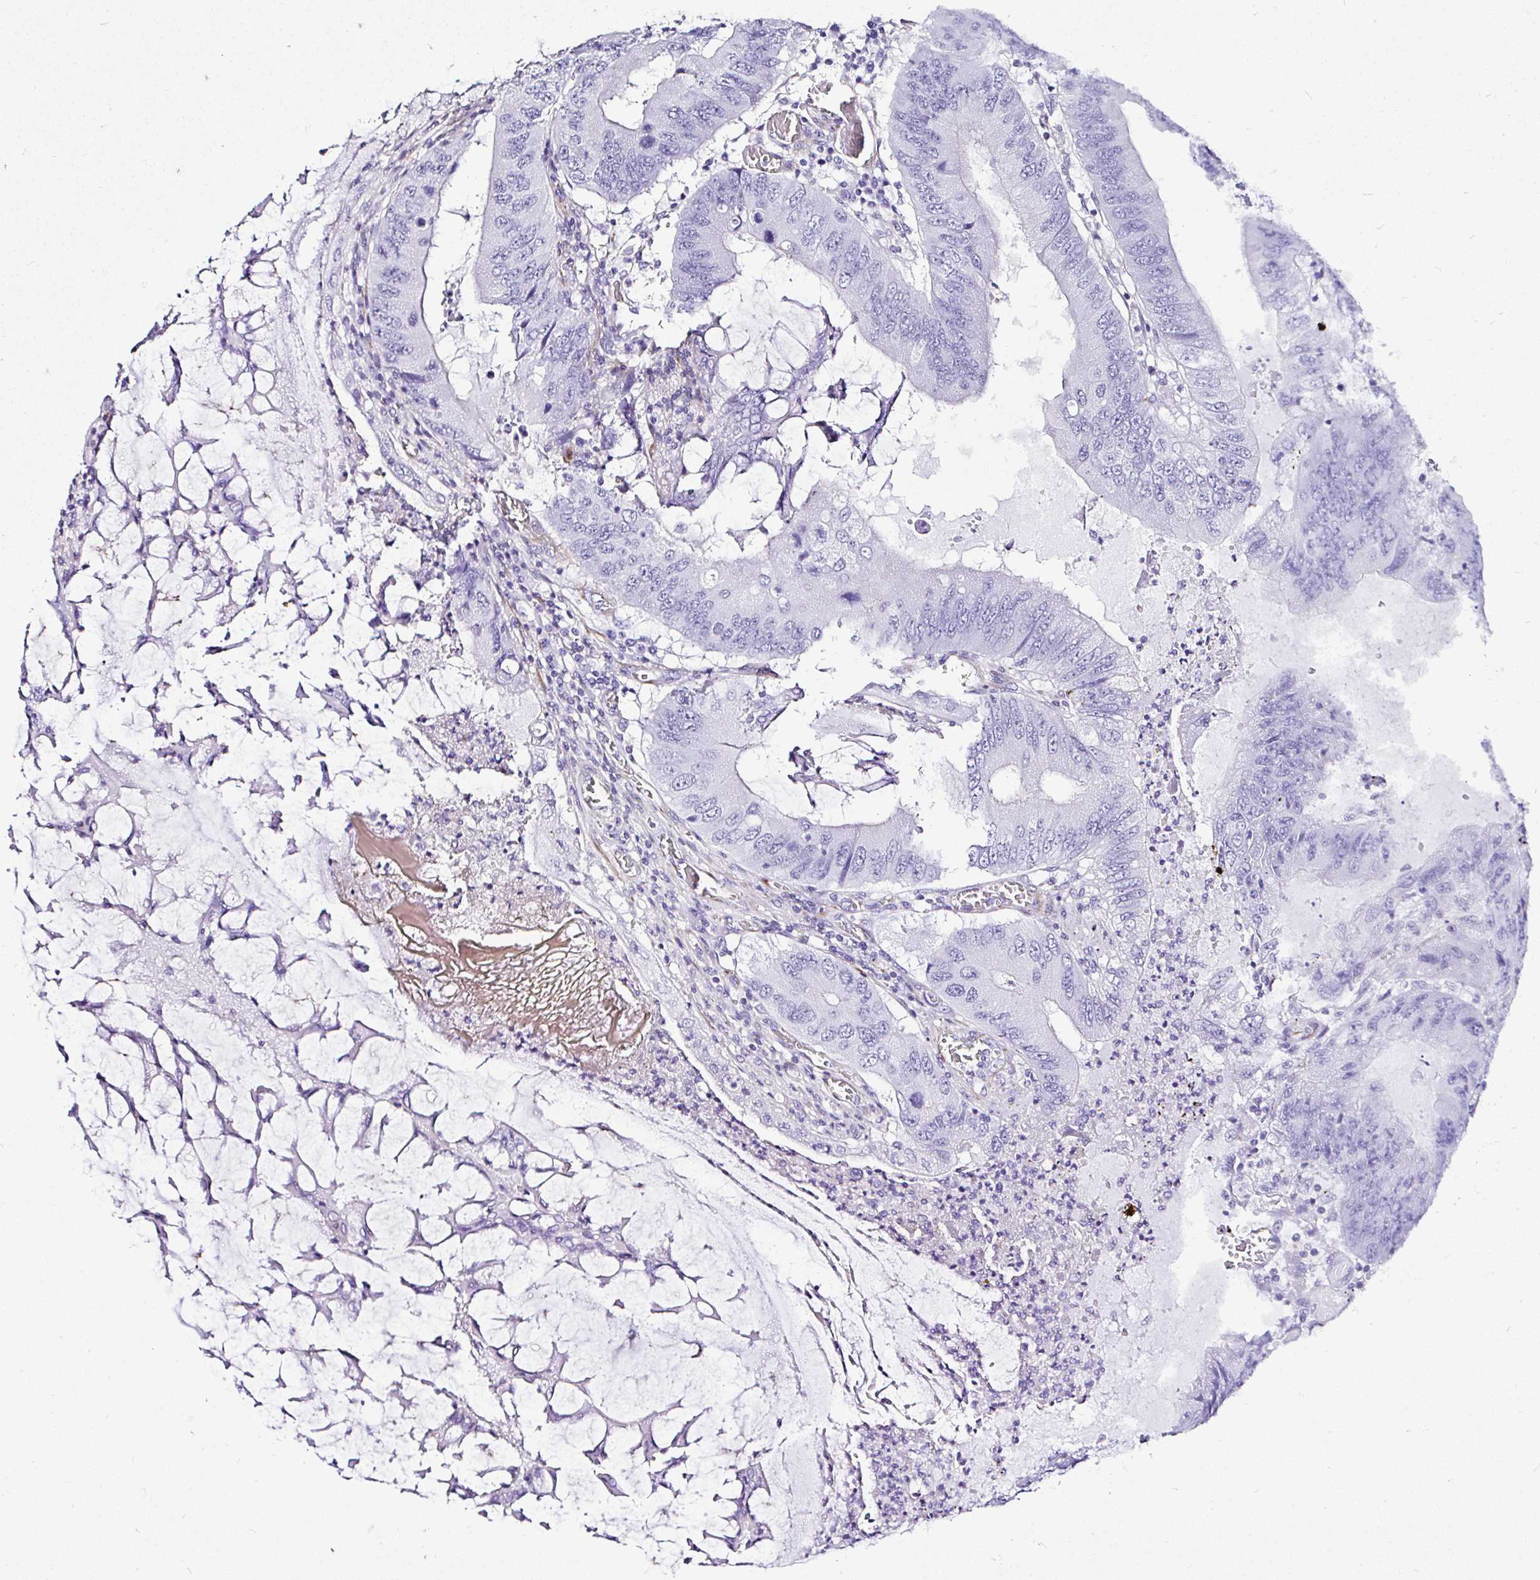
{"staining": {"intensity": "negative", "quantity": "none", "location": "none"}, "tissue": "colorectal cancer", "cell_type": "Tumor cells", "image_type": "cancer", "snomed": [{"axis": "morphology", "description": "Adenocarcinoma, NOS"}, {"axis": "topography", "description": "Colon"}], "caption": "This is a micrograph of immunohistochemistry staining of colorectal cancer, which shows no positivity in tumor cells.", "gene": "DEPDC5", "patient": {"sex": "male", "age": 53}}